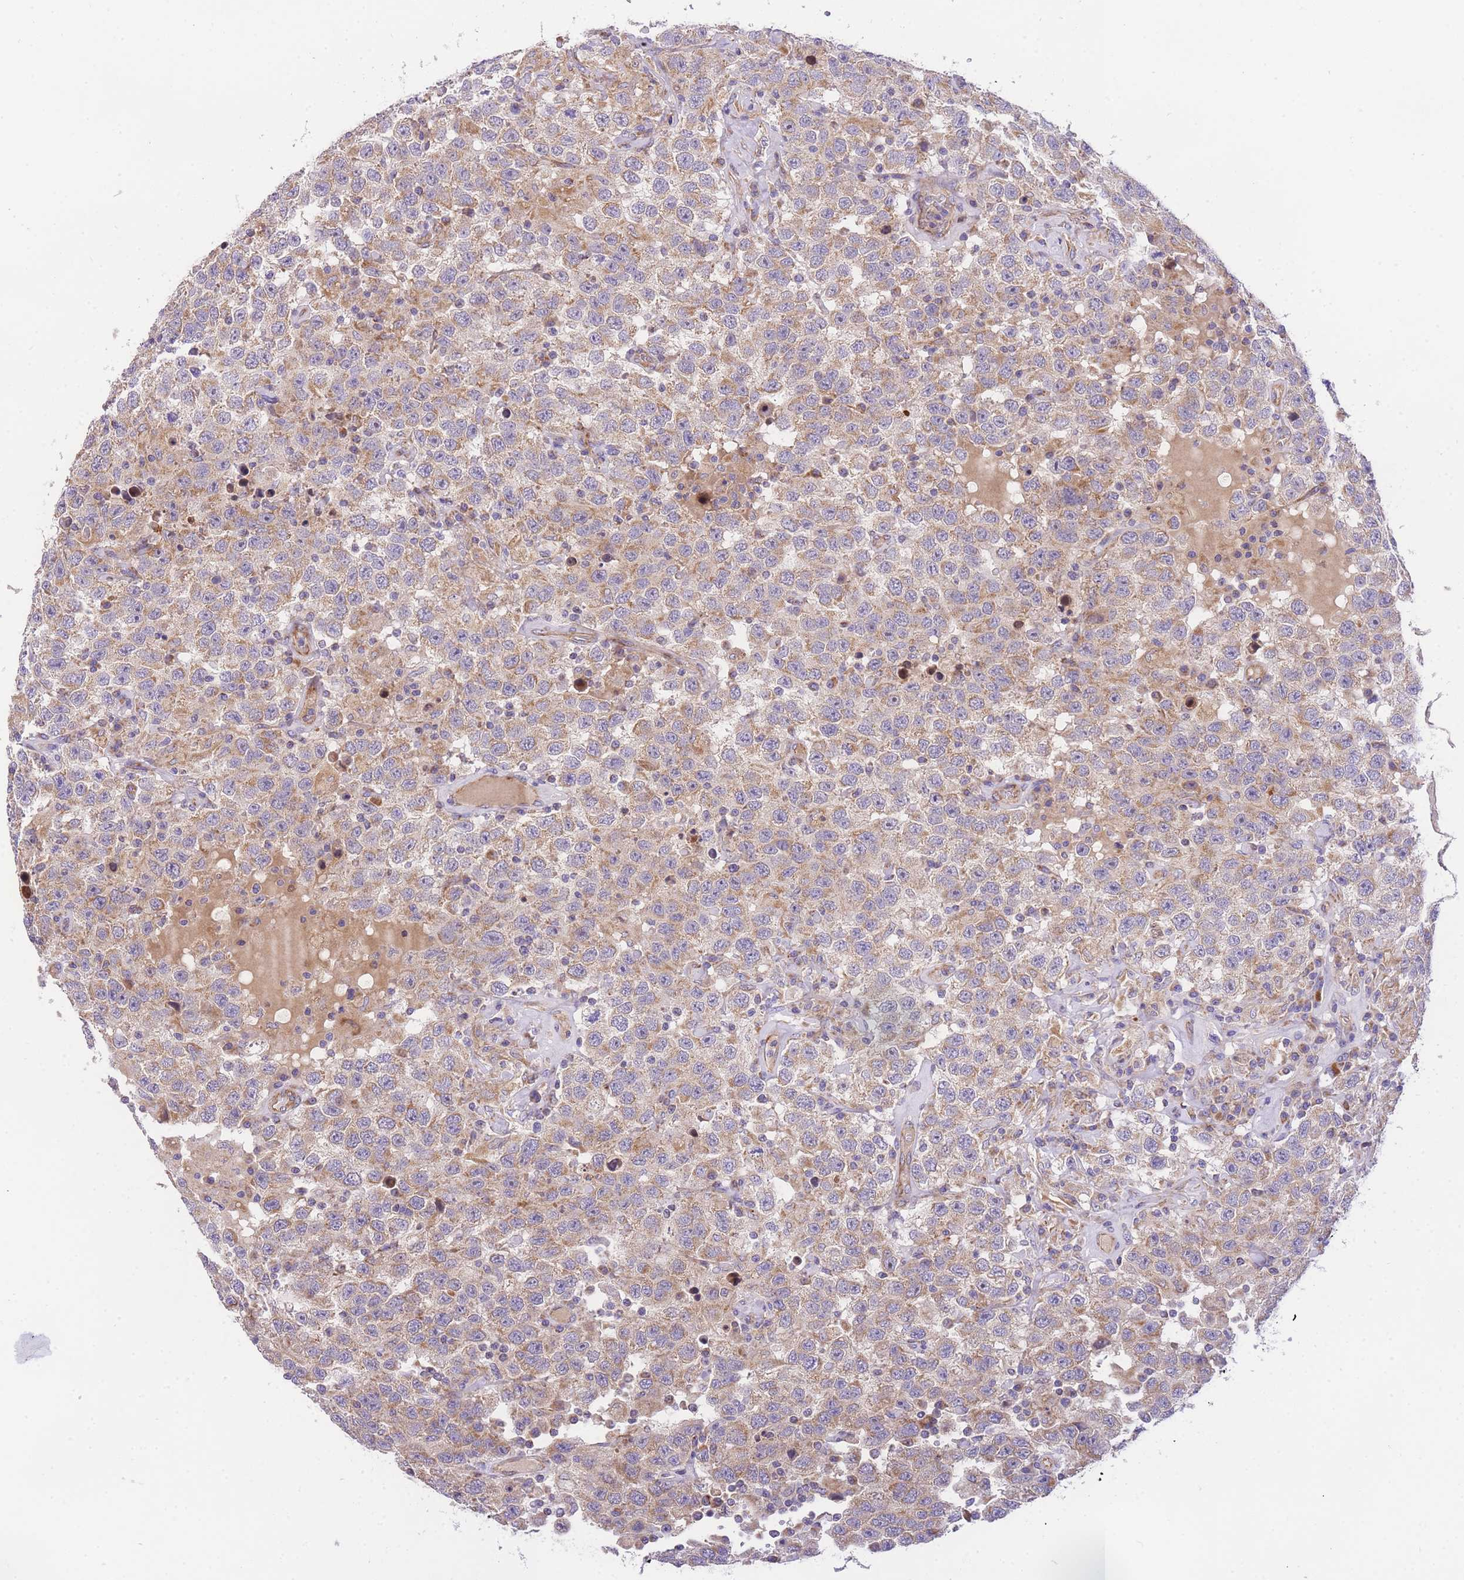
{"staining": {"intensity": "weak", "quantity": ">75%", "location": "cytoplasmic/membranous"}, "tissue": "testis cancer", "cell_type": "Tumor cells", "image_type": "cancer", "snomed": [{"axis": "morphology", "description": "Seminoma, NOS"}, {"axis": "topography", "description": "Testis"}], "caption": "The immunohistochemical stain highlights weak cytoplasmic/membranous staining in tumor cells of seminoma (testis) tissue.", "gene": "MTRES1", "patient": {"sex": "male", "age": 41}}